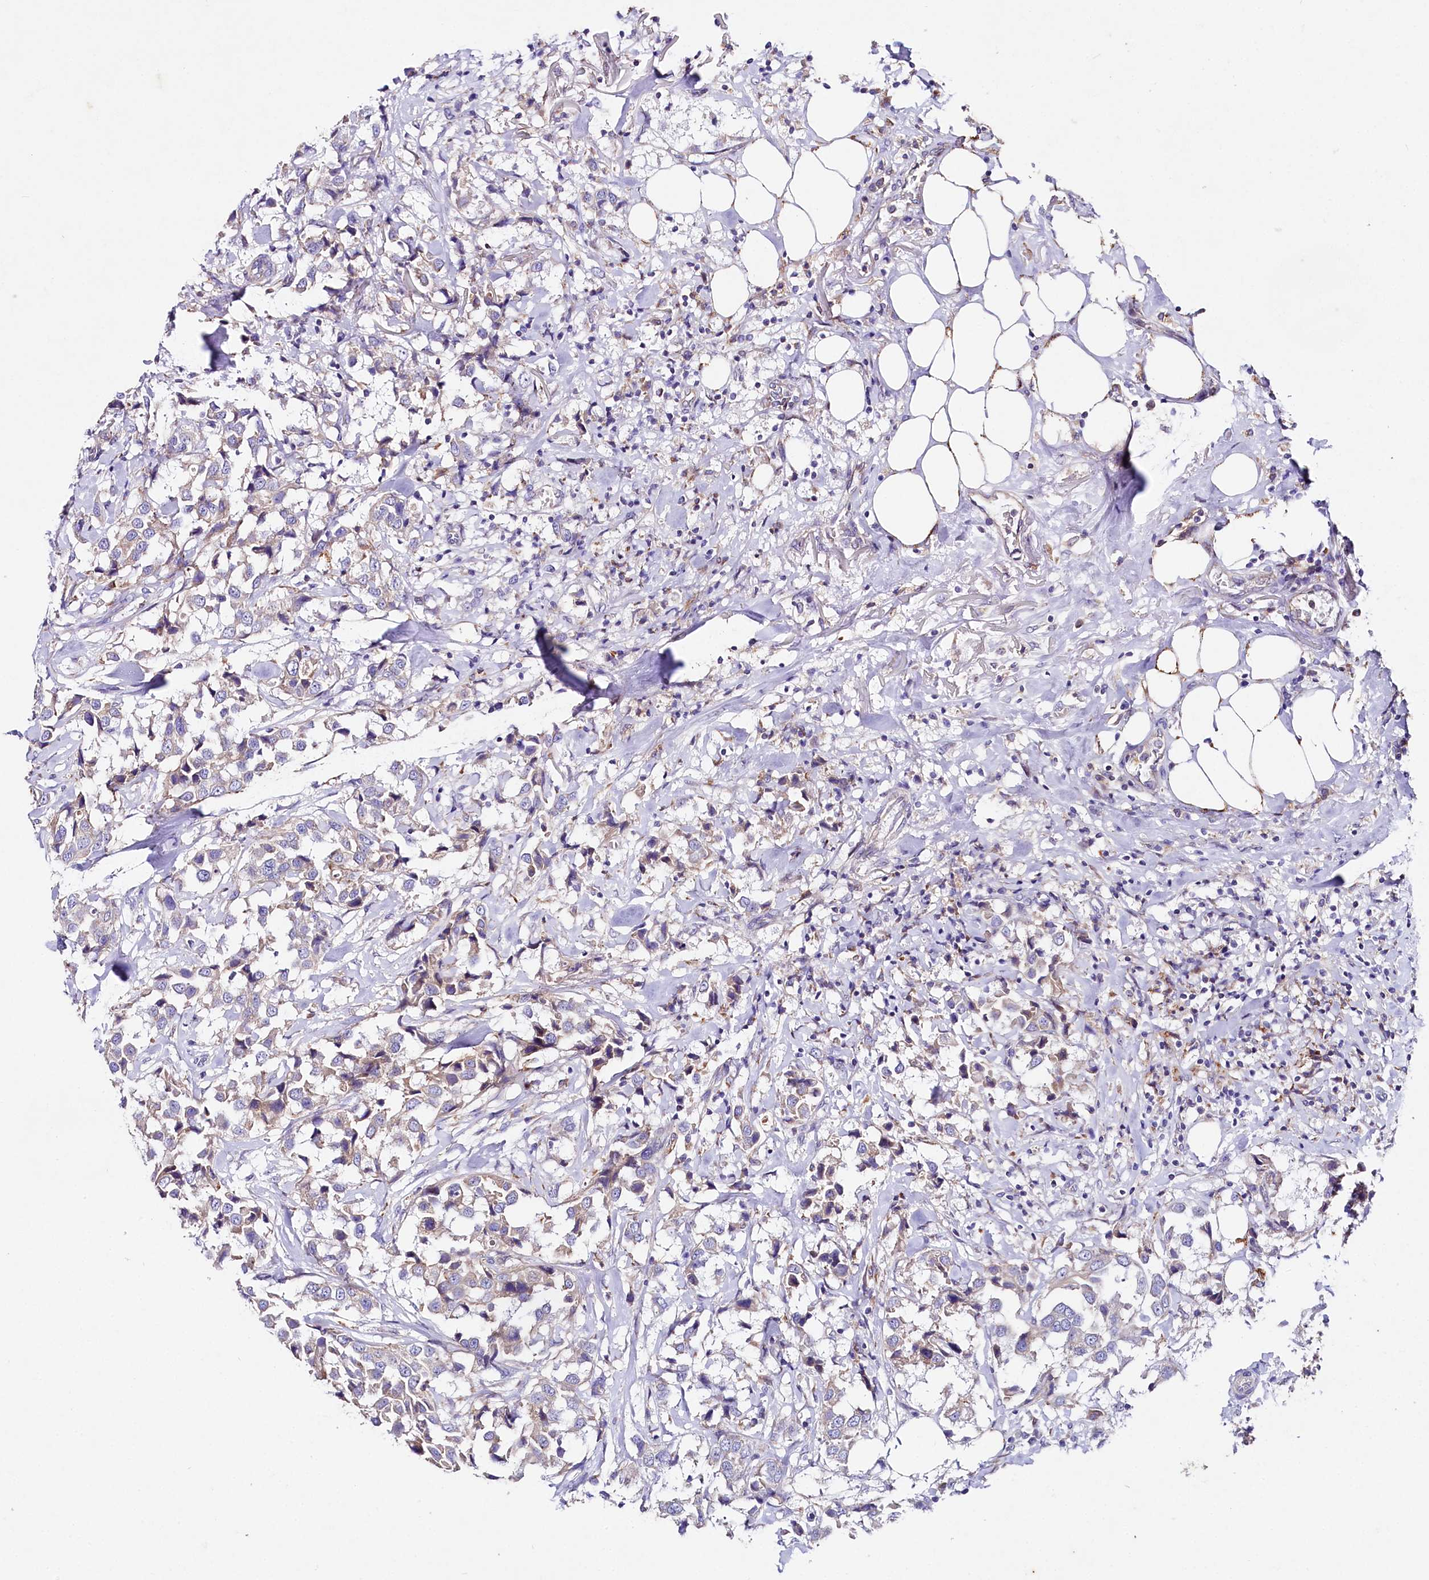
{"staining": {"intensity": "weak", "quantity": "25%-75%", "location": "cytoplasmic/membranous"}, "tissue": "breast cancer", "cell_type": "Tumor cells", "image_type": "cancer", "snomed": [{"axis": "morphology", "description": "Duct carcinoma"}, {"axis": "topography", "description": "Breast"}], "caption": "This image demonstrates breast infiltrating ductal carcinoma stained with immunohistochemistry to label a protein in brown. The cytoplasmic/membranous of tumor cells show weak positivity for the protein. Nuclei are counter-stained blue.", "gene": "SACM1L", "patient": {"sex": "female", "age": 80}}